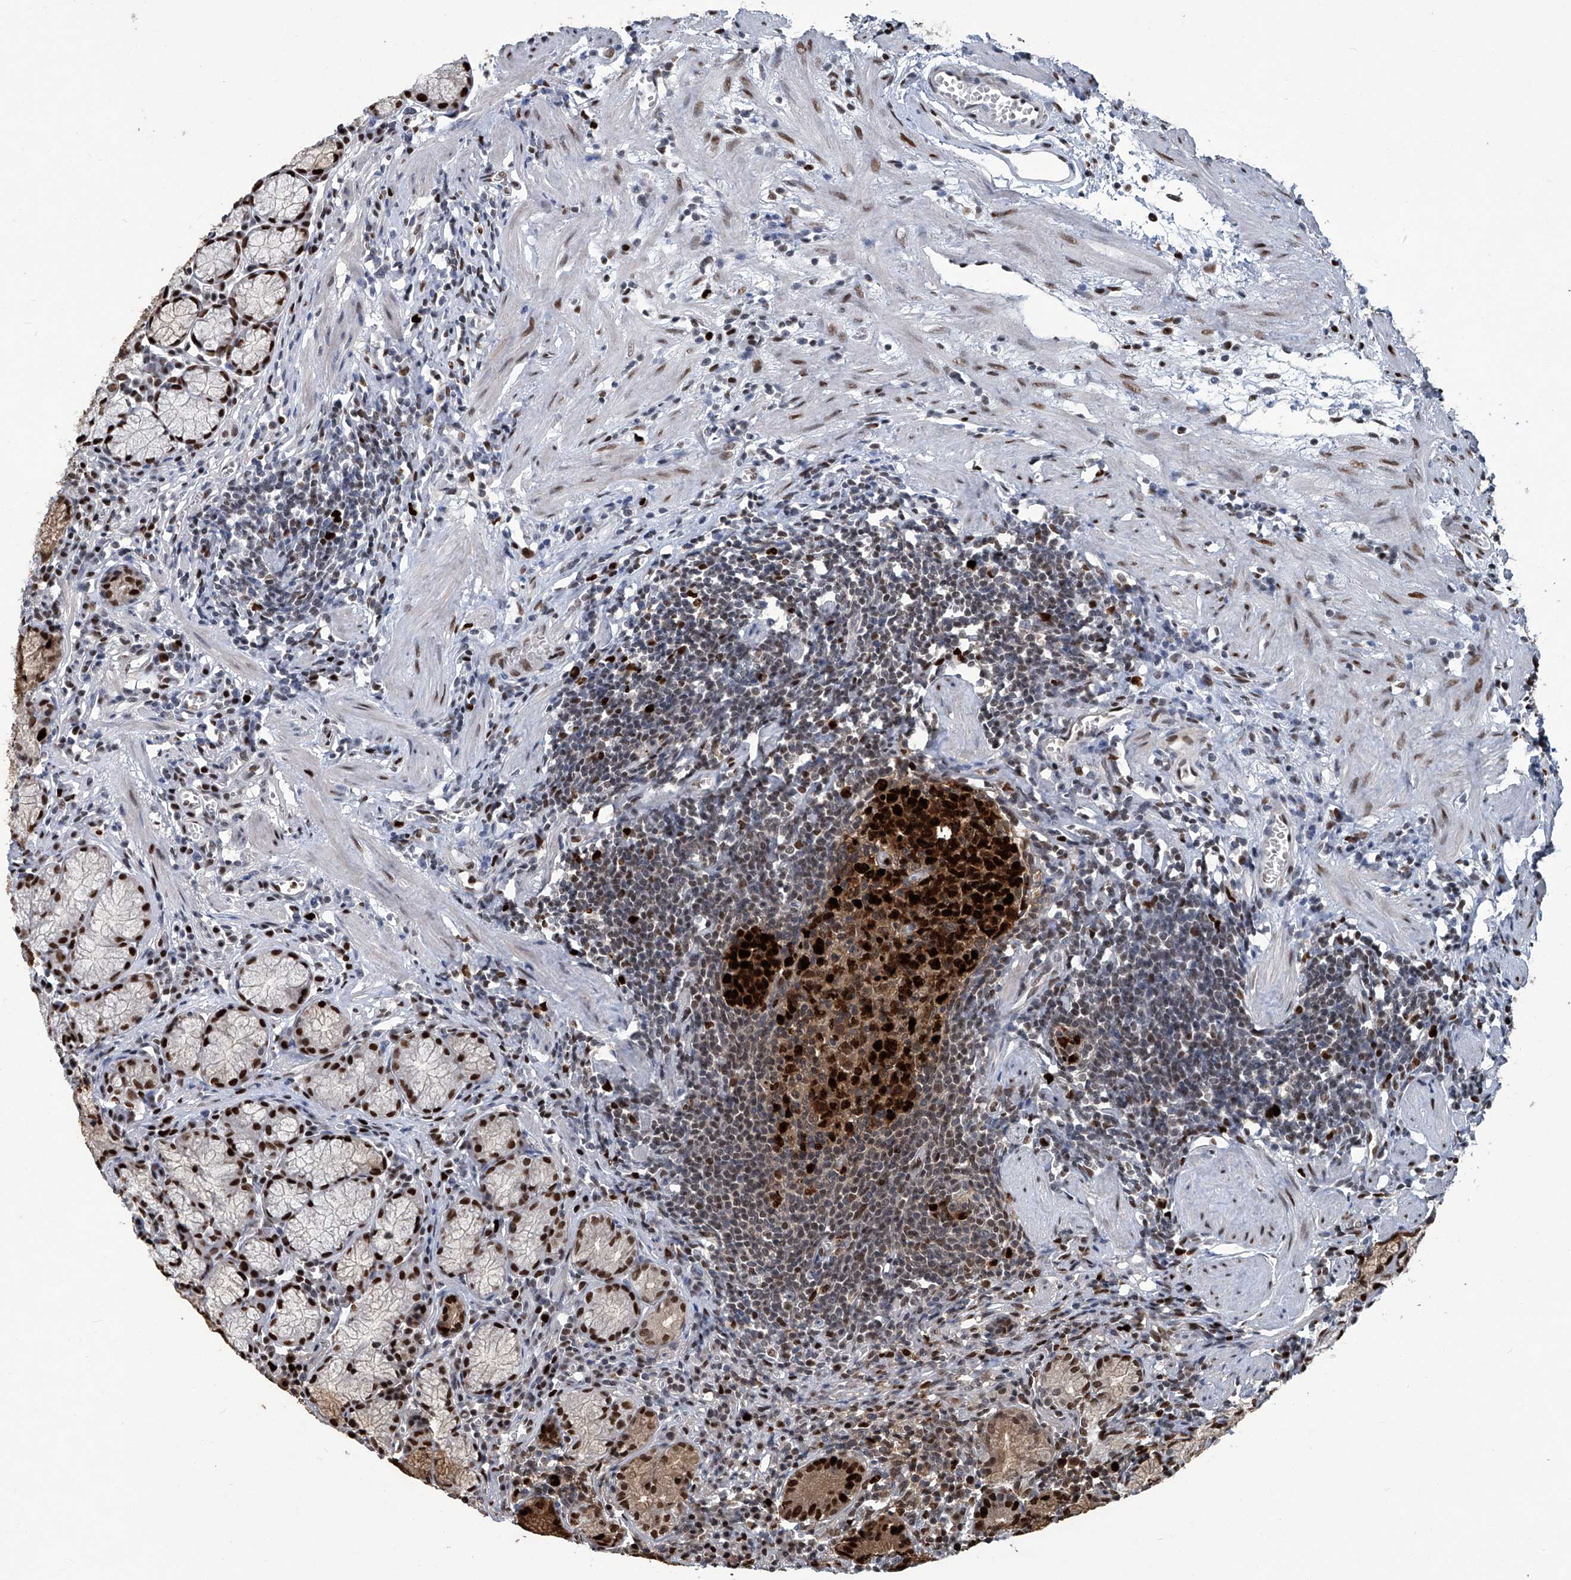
{"staining": {"intensity": "strong", "quantity": "25%-75%", "location": "cytoplasmic/membranous,nuclear"}, "tissue": "stomach", "cell_type": "Glandular cells", "image_type": "normal", "snomed": [{"axis": "morphology", "description": "Normal tissue, NOS"}, {"axis": "topography", "description": "Stomach"}], "caption": "Stomach stained with DAB (3,3'-diaminobenzidine) immunohistochemistry exhibits high levels of strong cytoplasmic/membranous,nuclear staining in approximately 25%-75% of glandular cells.", "gene": "PCNA", "patient": {"sex": "male", "age": 55}}